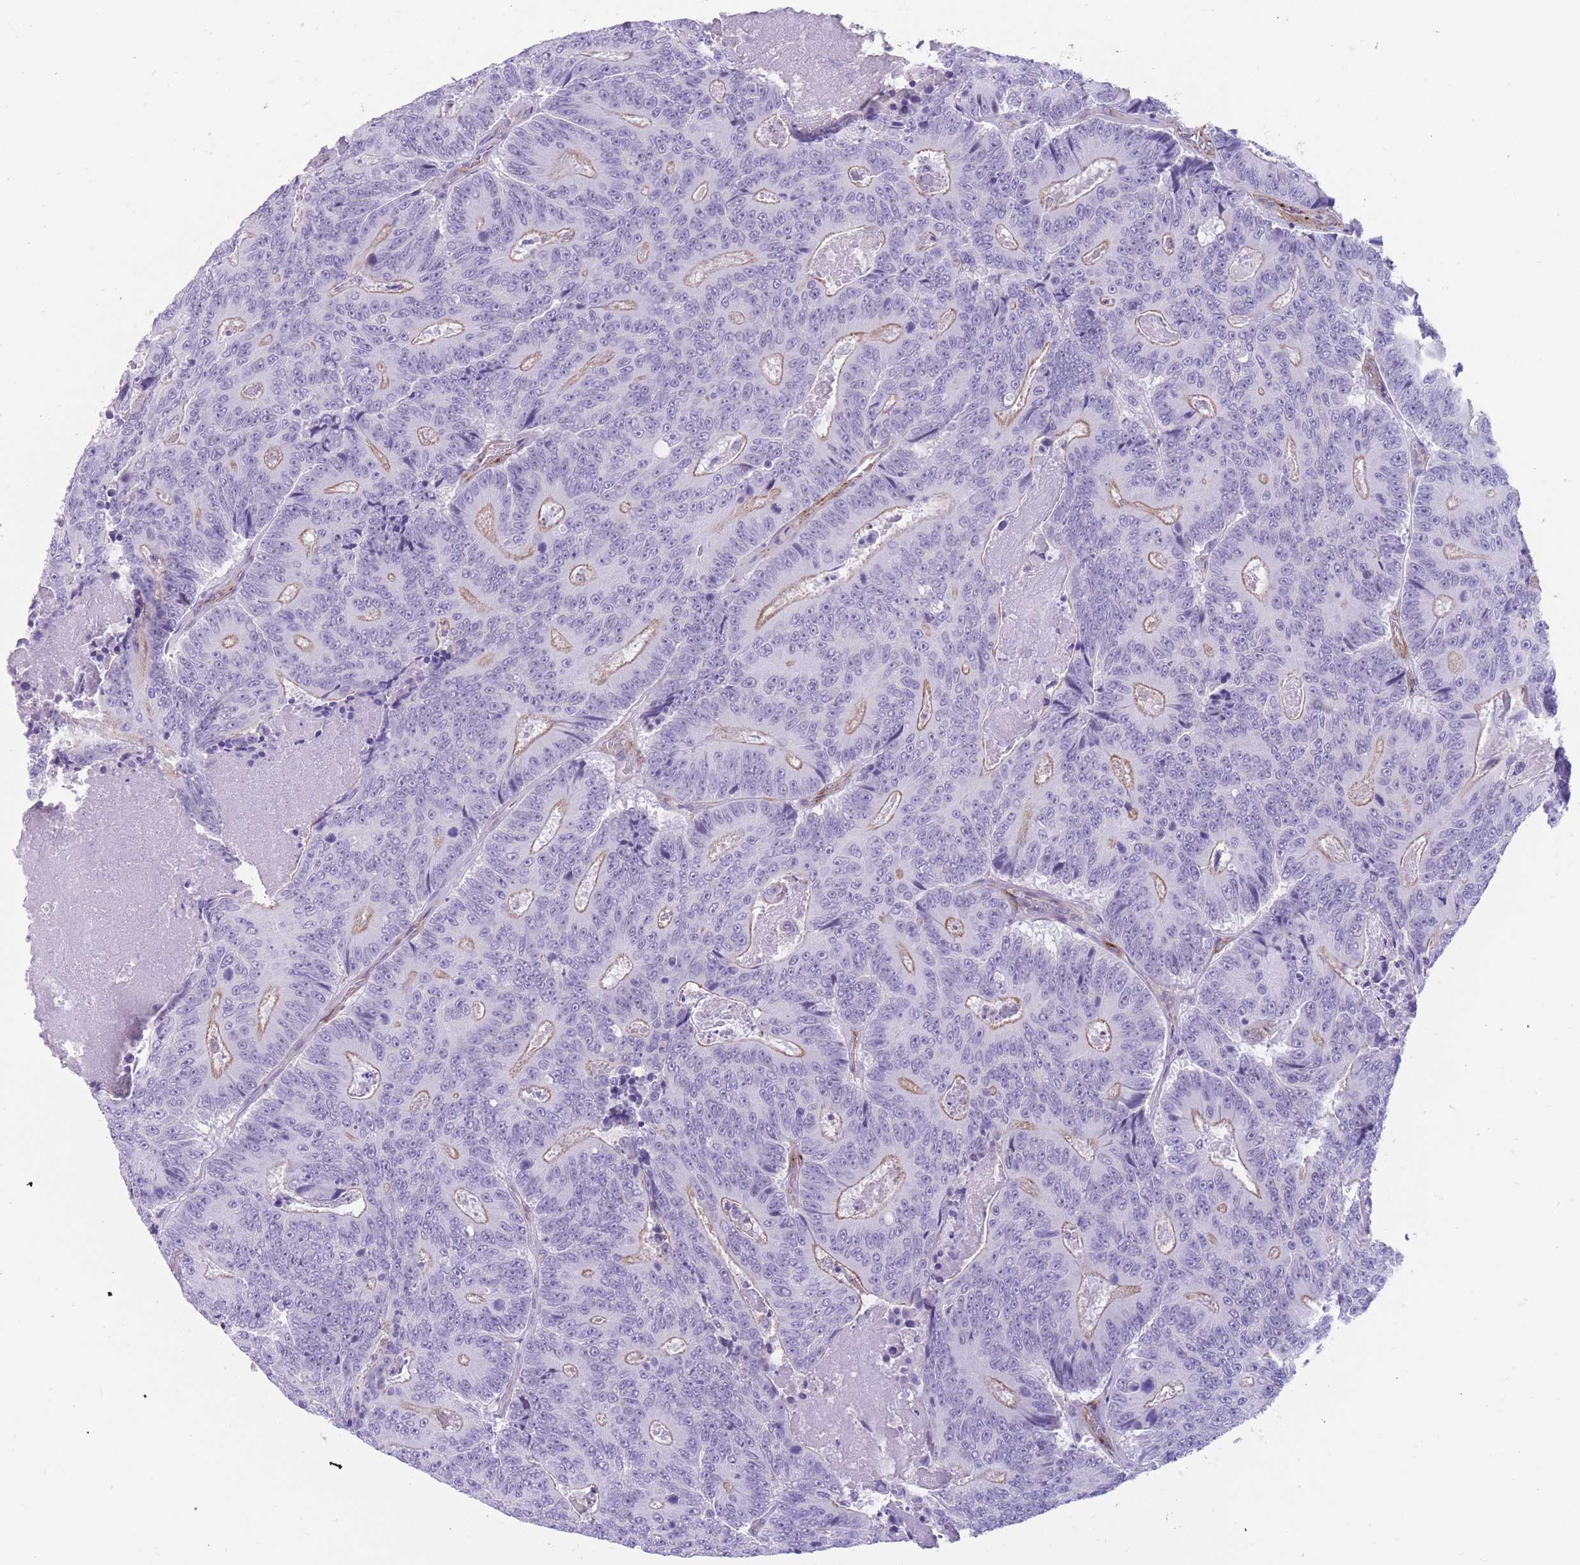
{"staining": {"intensity": "weak", "quantity": "<25%", "location": "cytoplasmic/membranous"}, "tissue": "colorectal cancer", "cell_type": "Tumor cells", "image_type": "cancer", "snomed": [{"axis": "morphology", "description": "Adenocarcinoma, NOS"}, {"axis": "topography", "description": "Colon"}], "caption": "Tumor cells are negative for protein expression in human adenocarcinoma (colorectal). (DAB (3,3'-diaminobenzidine) immunohistochemistry with hematoxylin counter stain).", "gene": "DPYD", "patient": {"sex": "male", "age": 83}}